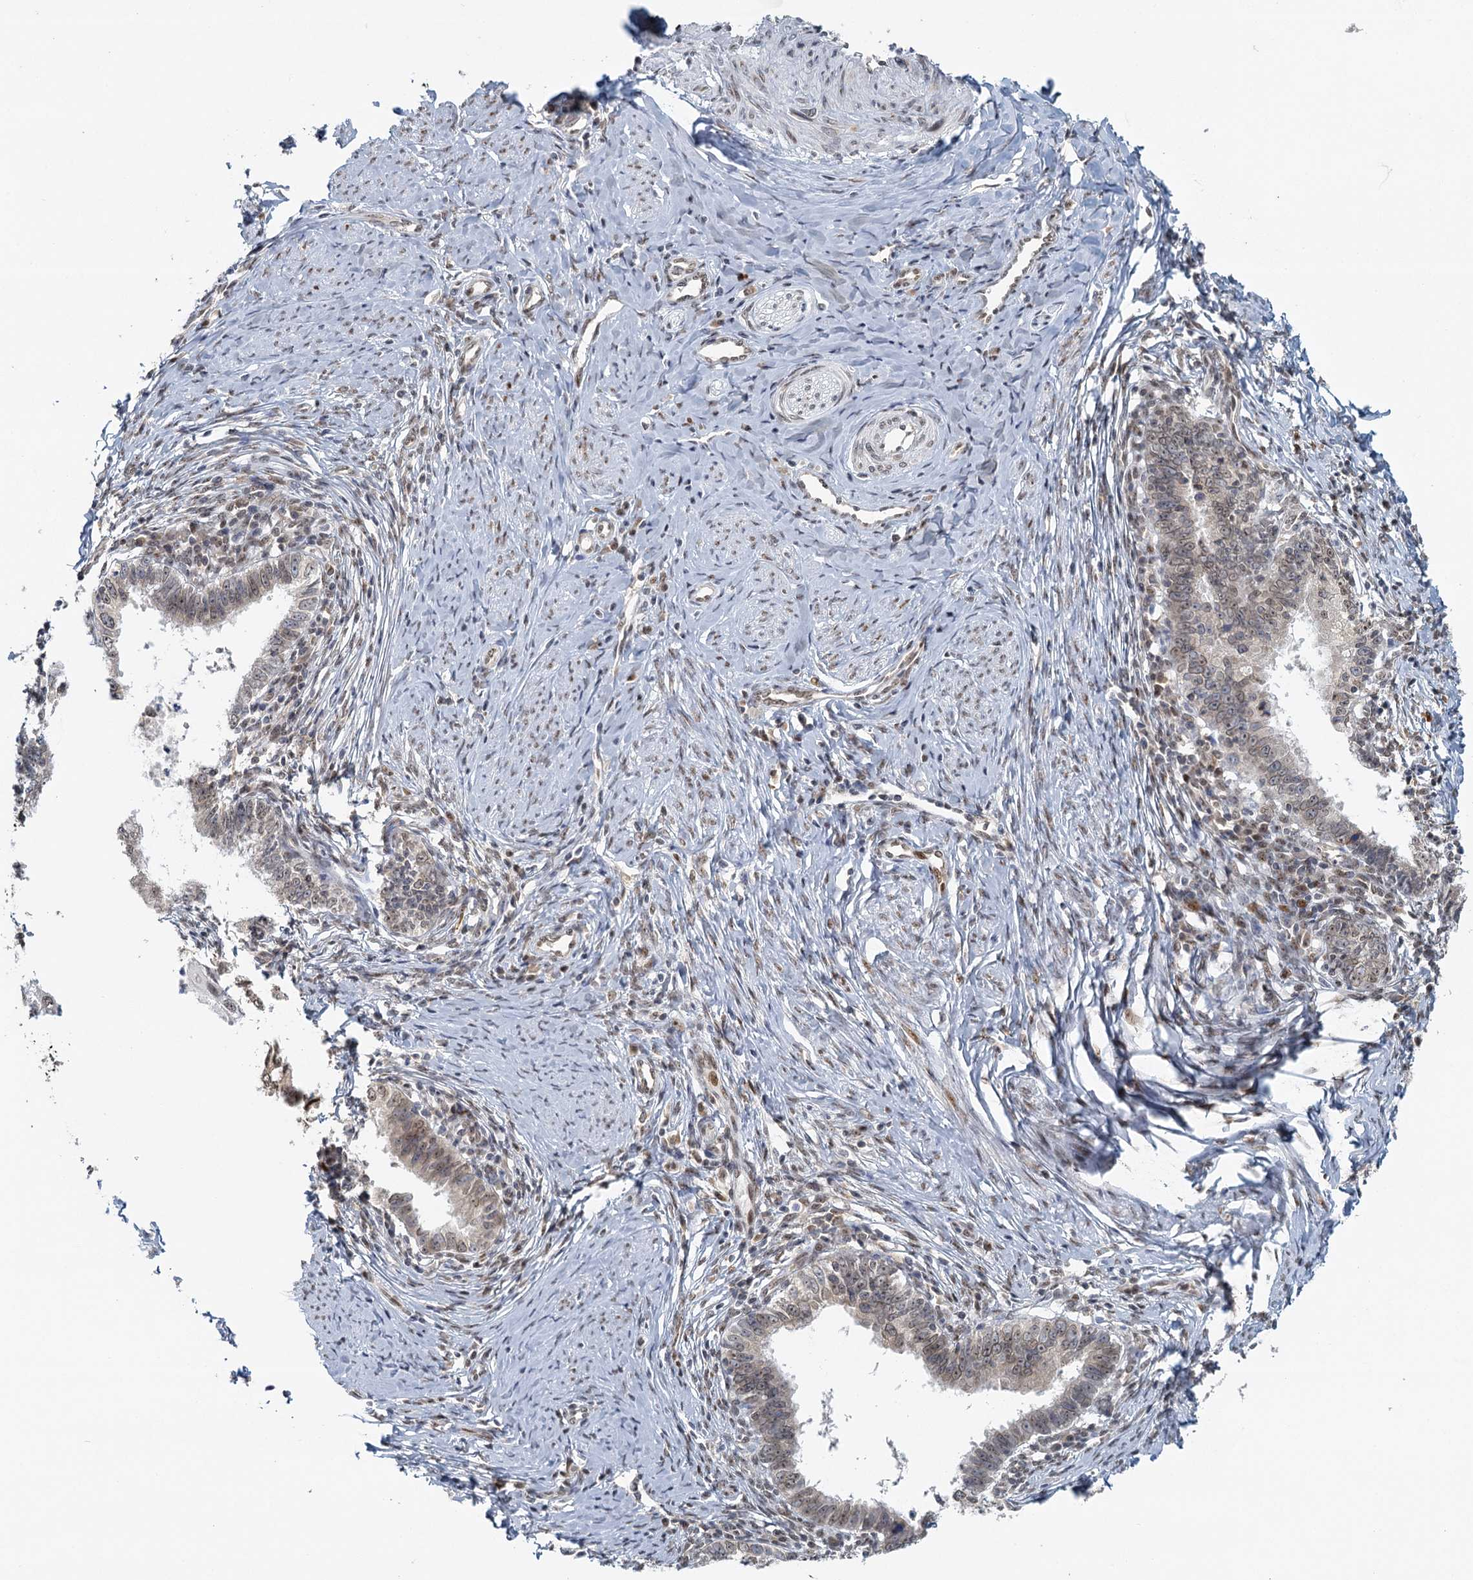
{"staining": {"intensity": "weak", "quantity": "<25%", "location": "nuclear"}, "tissue": "cervical cancer", "cell_type": "Tumor cells", "image_type": "cancer", "snomed": [{"axis": "morphology", "description": "Adenocarcinoma, NOS"}, {"axis": "topography", "description": "Cervix"}], "caption": "Histopathology image shows no protein staining in tumor cells of cervical adenocarcinoma tissue.", "gene": "TREX1", "patient": {"sex": "female", "age": 36}}